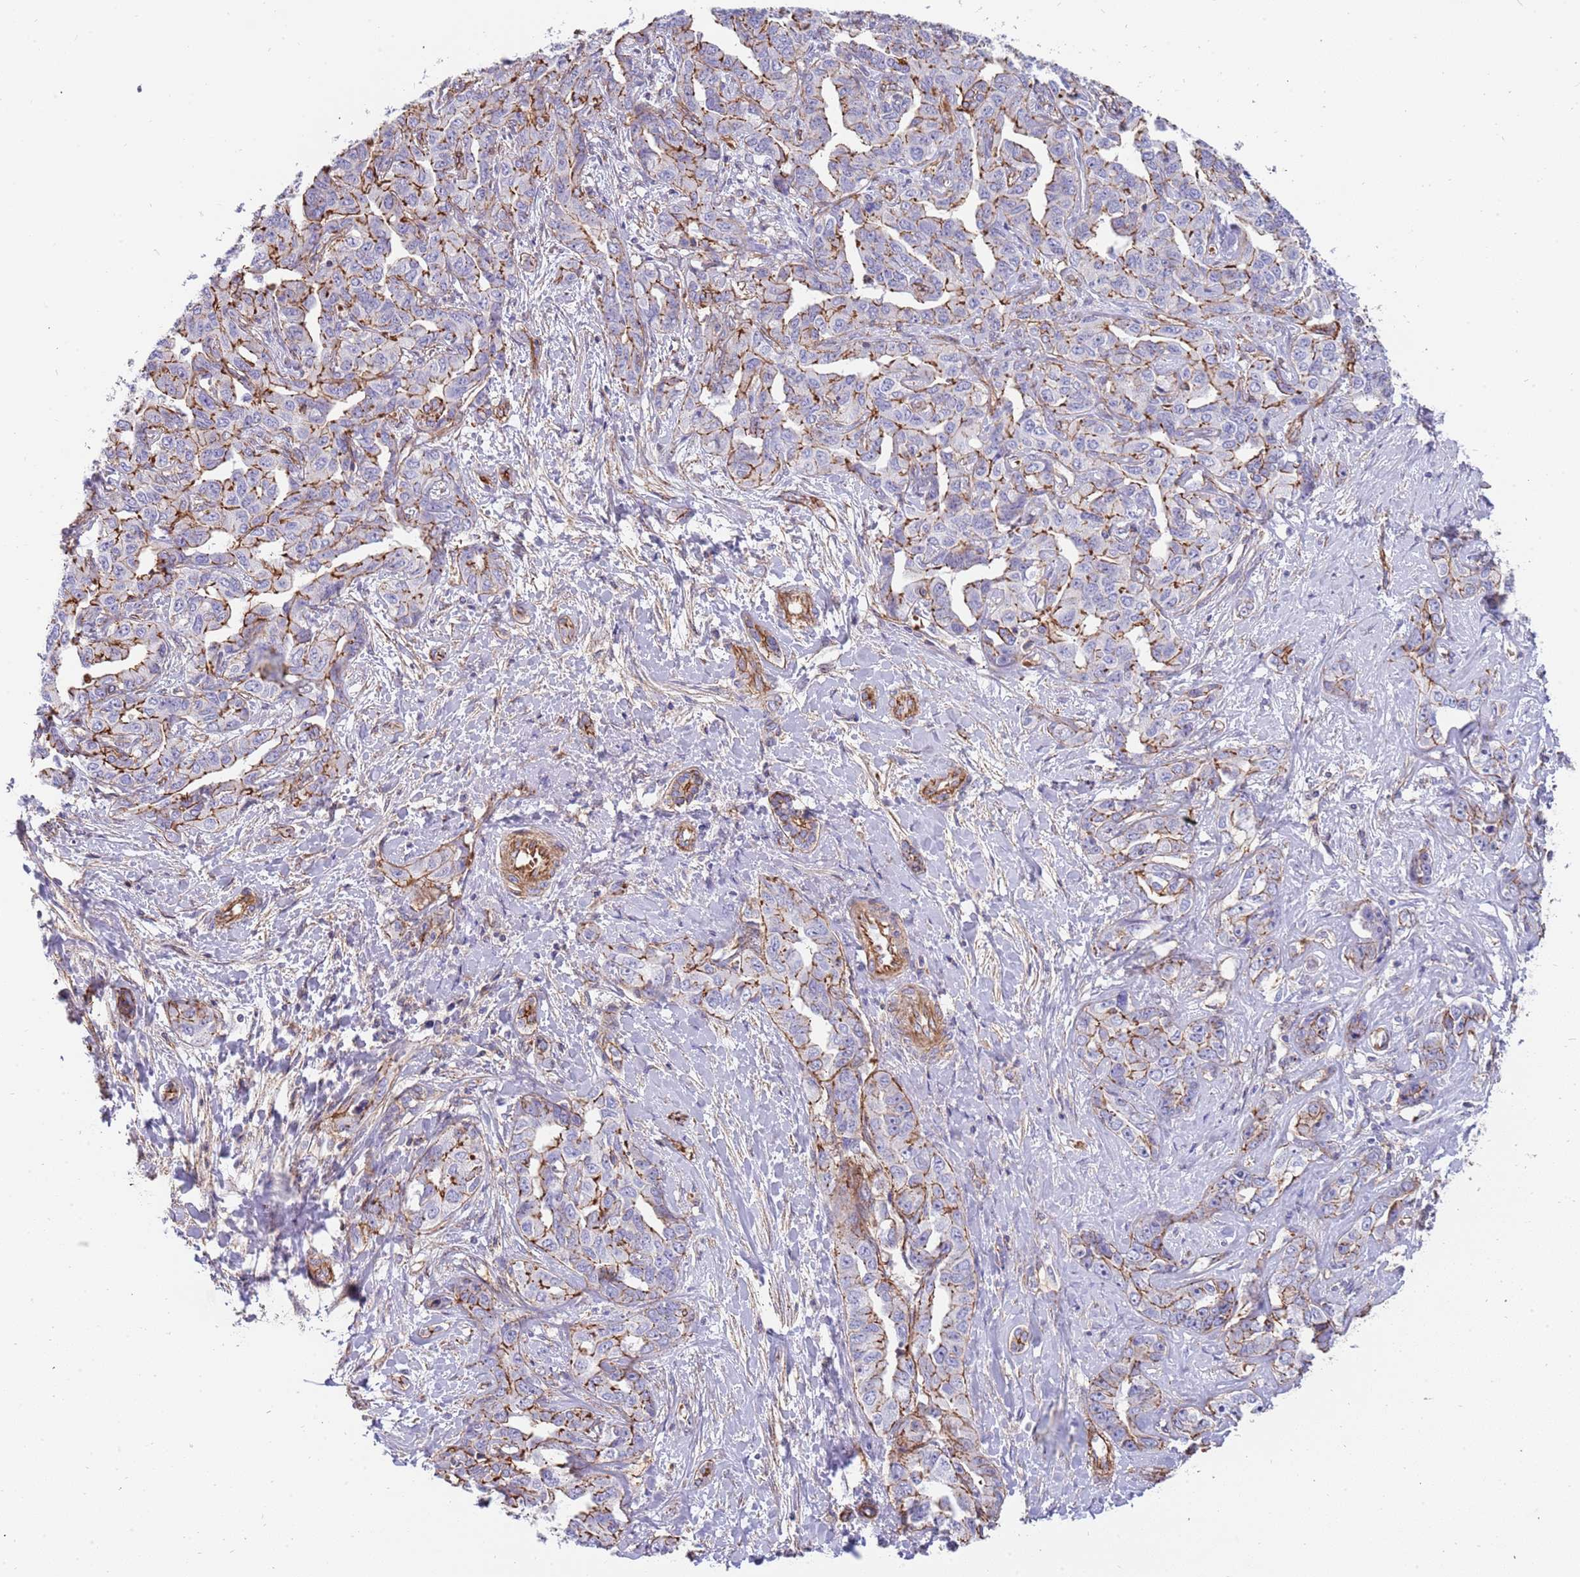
{"staining": {"intensity": "moderate", "quantity": "25%-75%", "location": "cytoplasmic/membranous"}, "tissue": "liver cancer", "cell_type": "Tumor cells", "image_type": "cancer", "snomed": [{"axis": "morphology", "description": "Cholangiocarcinoma"}, {"axis": "topography", "description": "Liver"}], "caption": "IHC micrograph of liver cholangiocarcinoma stained for a protein (brown), which shows medium levels of moderate cytoplasmic/membranous staining in approximately 25%-75% of tumor cells.", "gene": "GFRAL", "patient": {"sex": "male", "age": 59}}